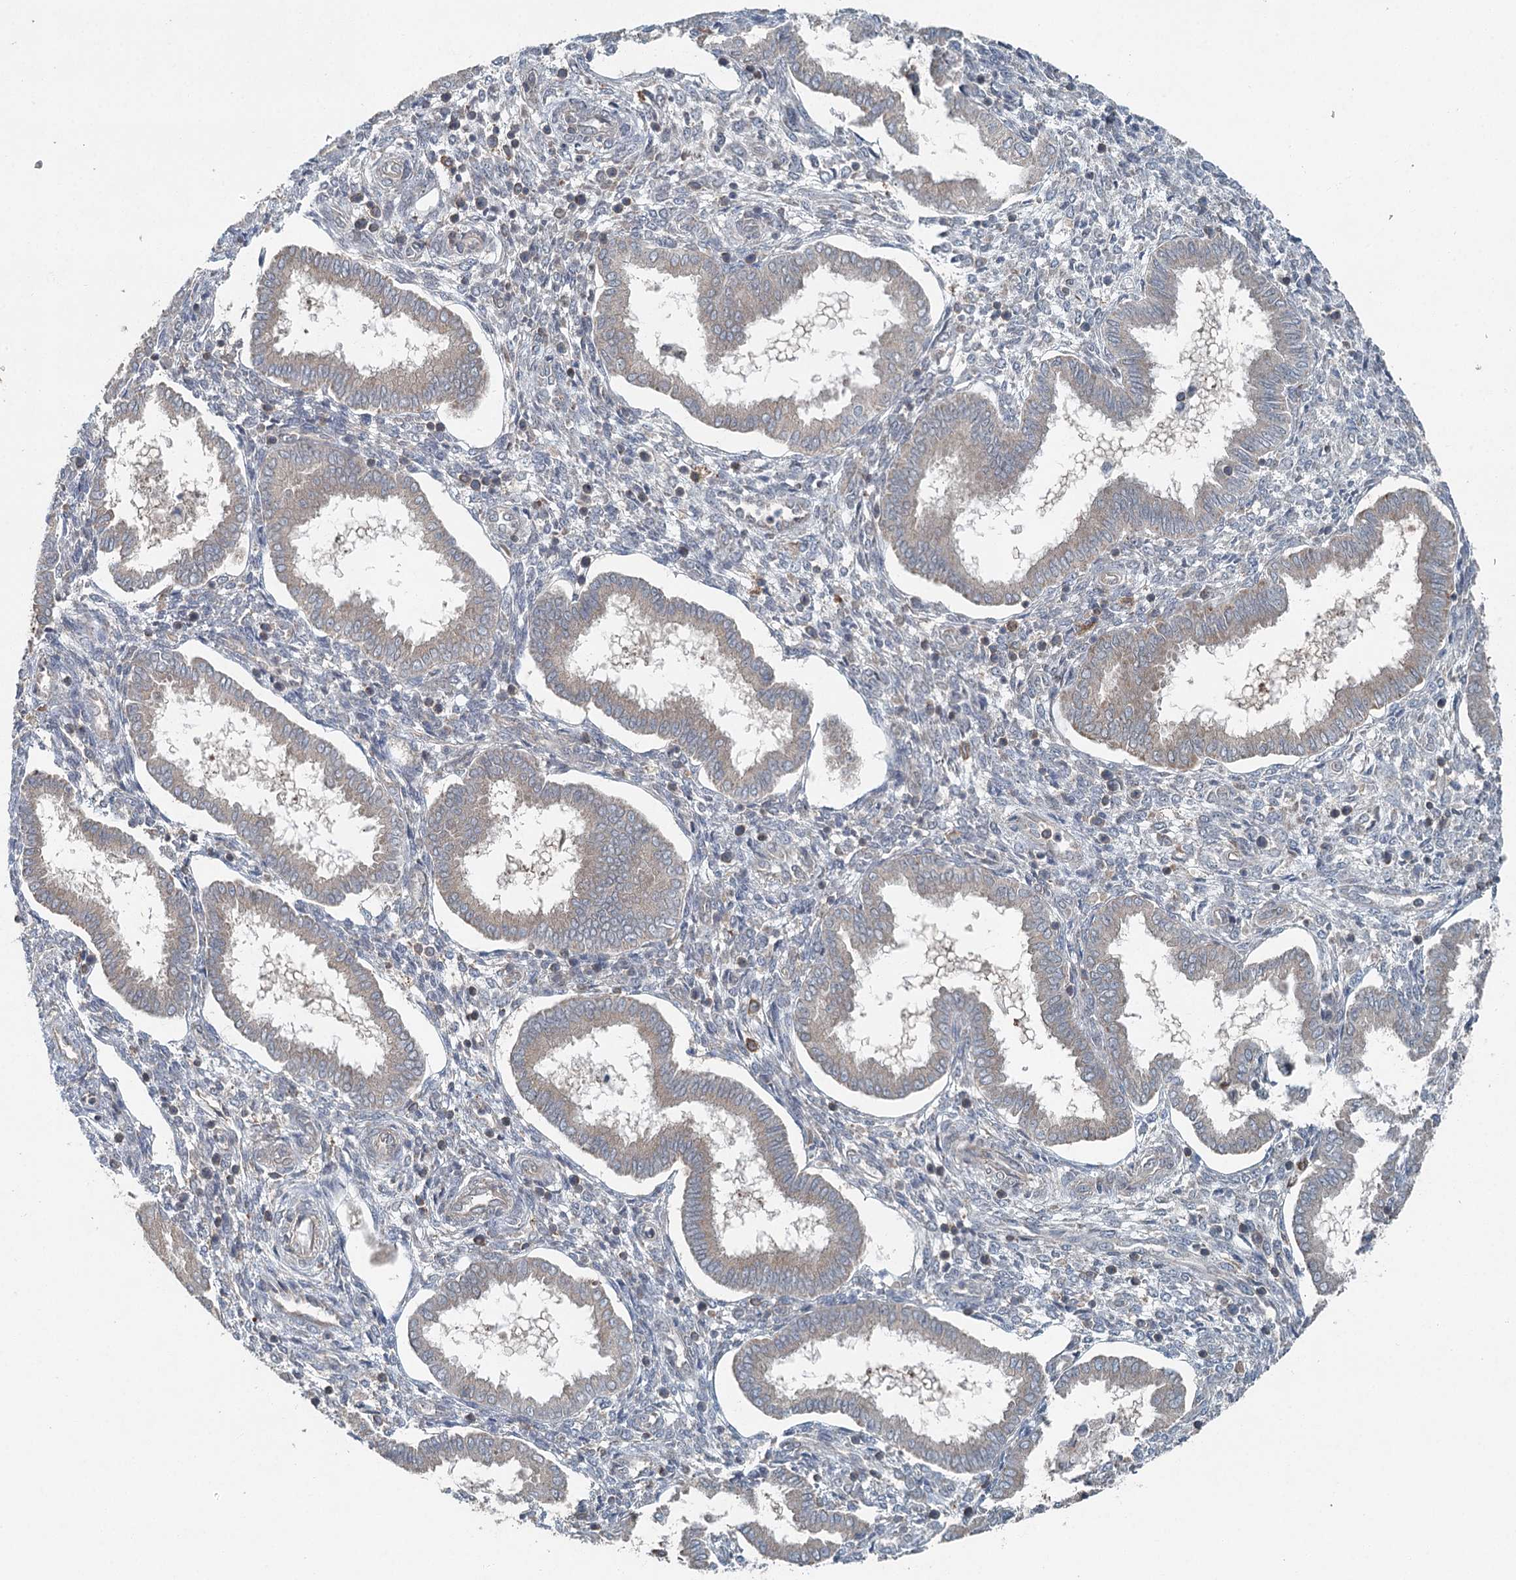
{"staining": {"intensity": "negative", "quantity": "none", "location": "none"}, "tissue": "endometrium", "cell_type": "Cells in endometrial stroma", "image_type": "normal", "snomed": [{"axis": "morphology", "description": "Normal tissue, NOS"}, {"axis": "topography", "description": "Endometrium"}], "caption": "IHC micrograph of normal endometrium: endometrium stained with DAB exhibits no significant protein positivity in cells in endometrial stroma.", "gene": "SKIC3", "patient": {"sex": "female", "age": 24}}